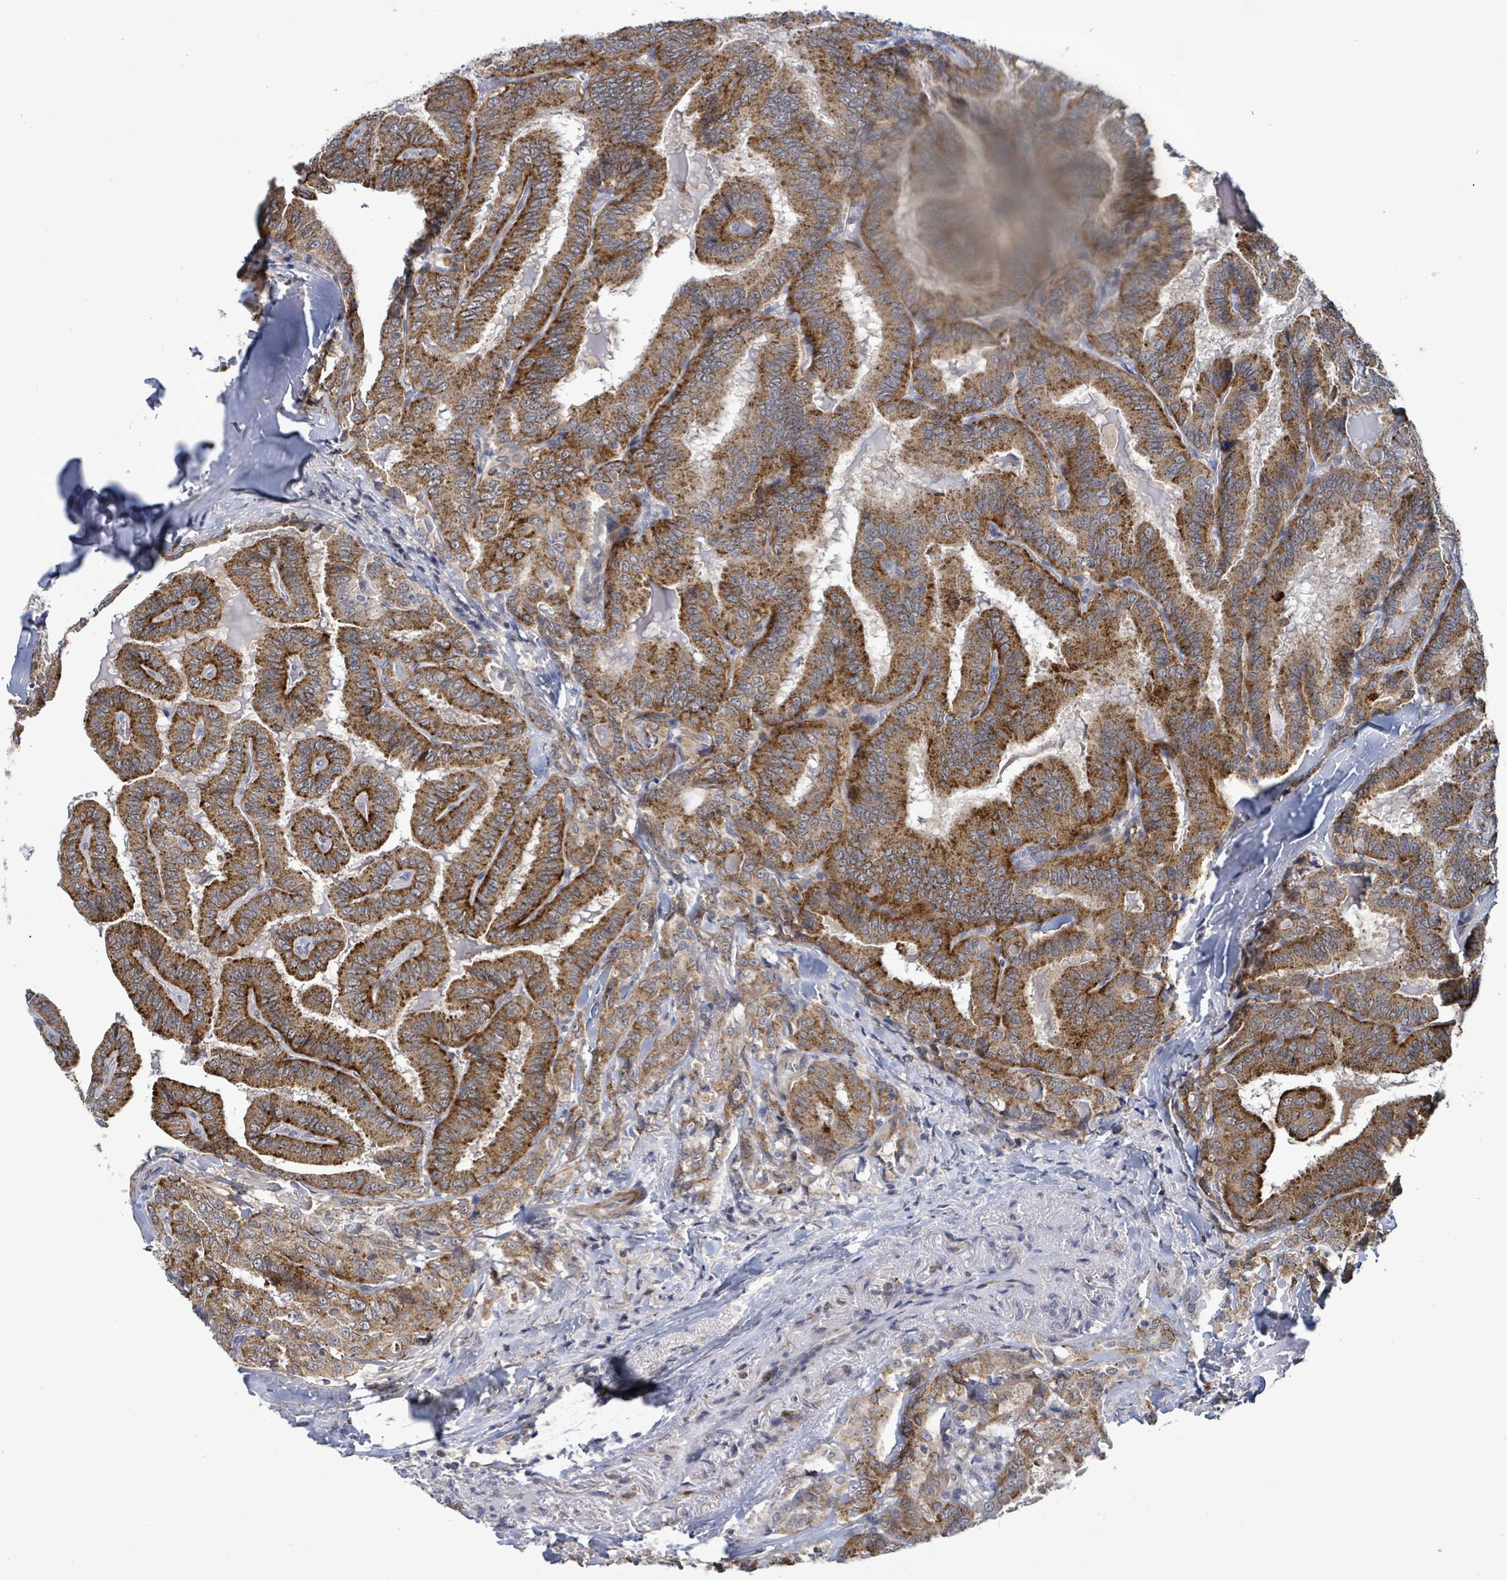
{"staining": {"intensity": "strong", "quantity": ">75%", "location": "cytoplasmic/membranous"}, "tissue": "thyroid cancer", "cell_type": "Tumor cells", "image_type": "cancer", "snomed": [{"axis": "morphology", "description": "Papillary adenocarcinoma, NOS"}, {"axis": "topography", "description": "Thyroid gland"}], "caption": "Immunohistochemistry (IHC) (DAB (3,3'-diaminobenzidine)) staining of papillary adenocarcinoma (thyroid) exhibits strong cytoplasmic/membranous protein positivity in about >75% of tumor cells. (DAB IHC with brightfield microscopy, high magnification).", "gene": "AMMECR1", "patient": {"sex": "male", "age": 61}}